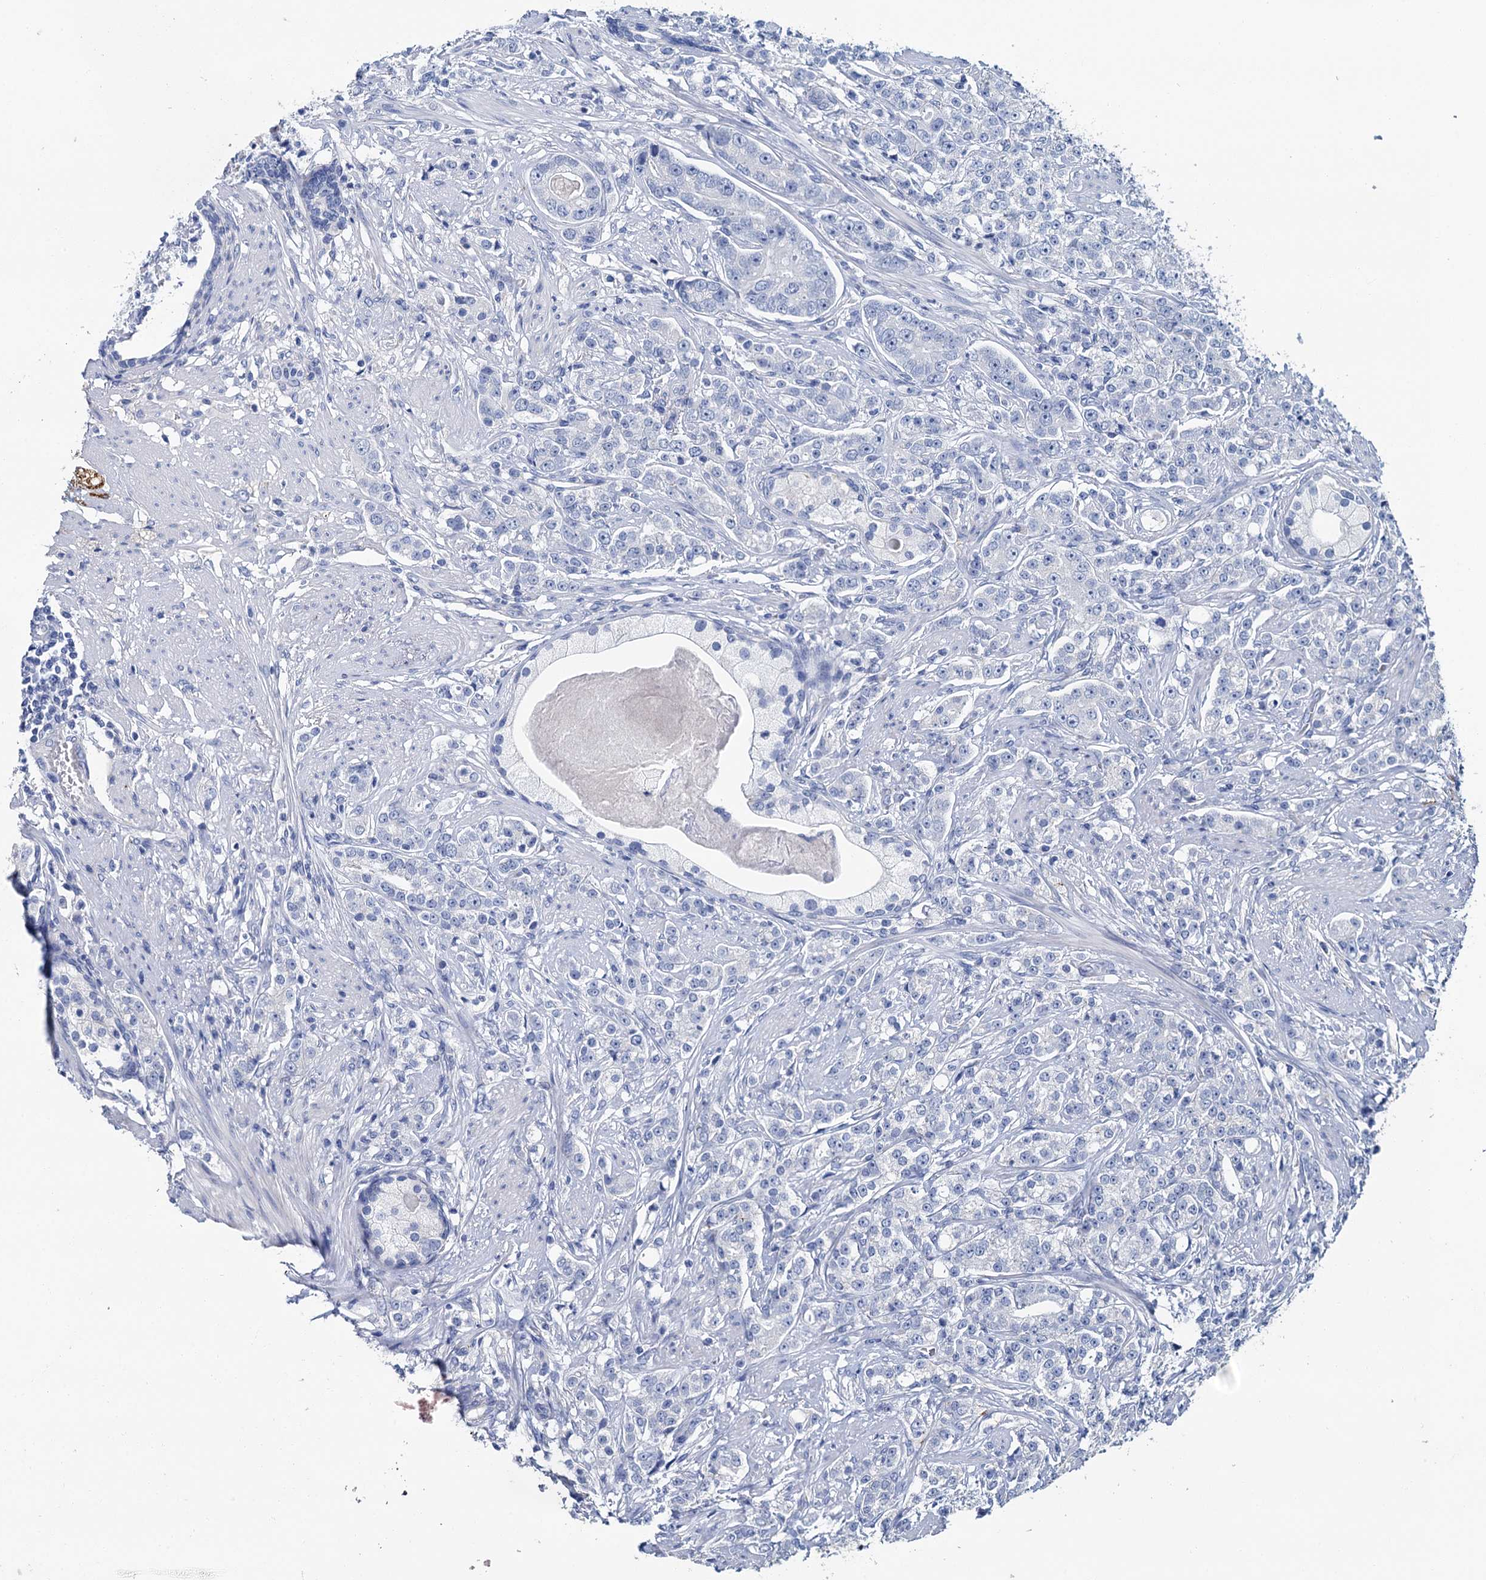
{"staining": {"intensity": "negative", "quantity": "none", "location": "none"}, "tissue": "prostate cancer", "cell_type": "Tumor cells", "image_type": "cancer", "snomed": [{"axis": "morphology", "description": "Adenocarcinoma, High grade"}, {"axis": "topography", "description": "Prostate"}], "caption": "This micrograph is of prostate cancer stained with immunohistochemistry (IHC) to label a protein in brown with the nuclei are counter-stained blue. There is no positivity in tumor cells.", "gene": "SNCB", "patient": {"sex": "male", "age": 69}}